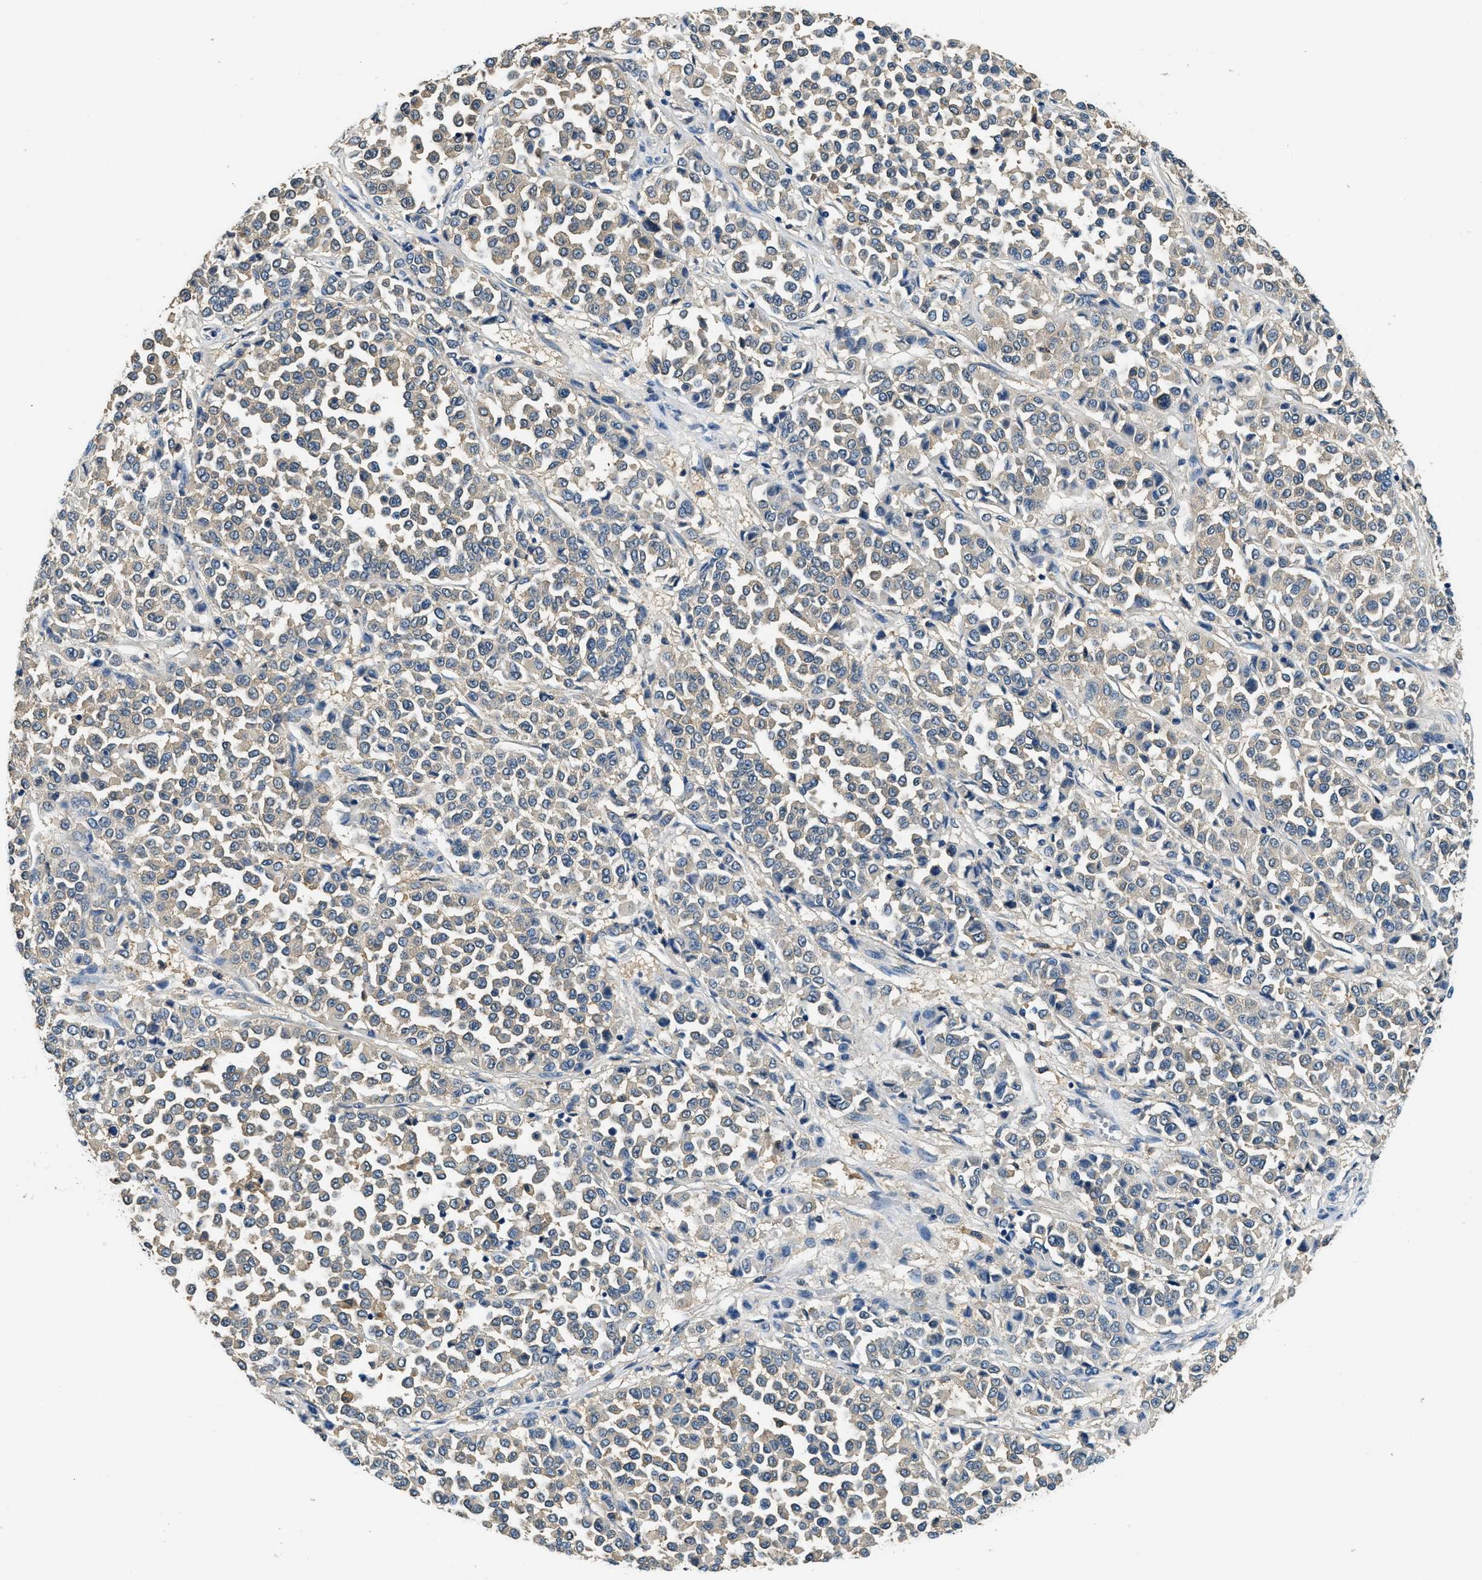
{"staining": {"intensity": "weak", "quantity": ">75%", "location": "cytoplasmic/membranous"}, "tissue": "melanoma", "cell_type": "Tumor cells", "image_type": "cancer", "snomed": [{"axis": "morphology", "description": "Malignant melanoma, Metastatic site"}, {"axis": "topography", "description": "Pancreas"}], "caption": "Melanoma stained with a protein marker shows weak staining in tumor cells.", "gene": "TWF1", "patient": {"sex": "female", "age": 30}}